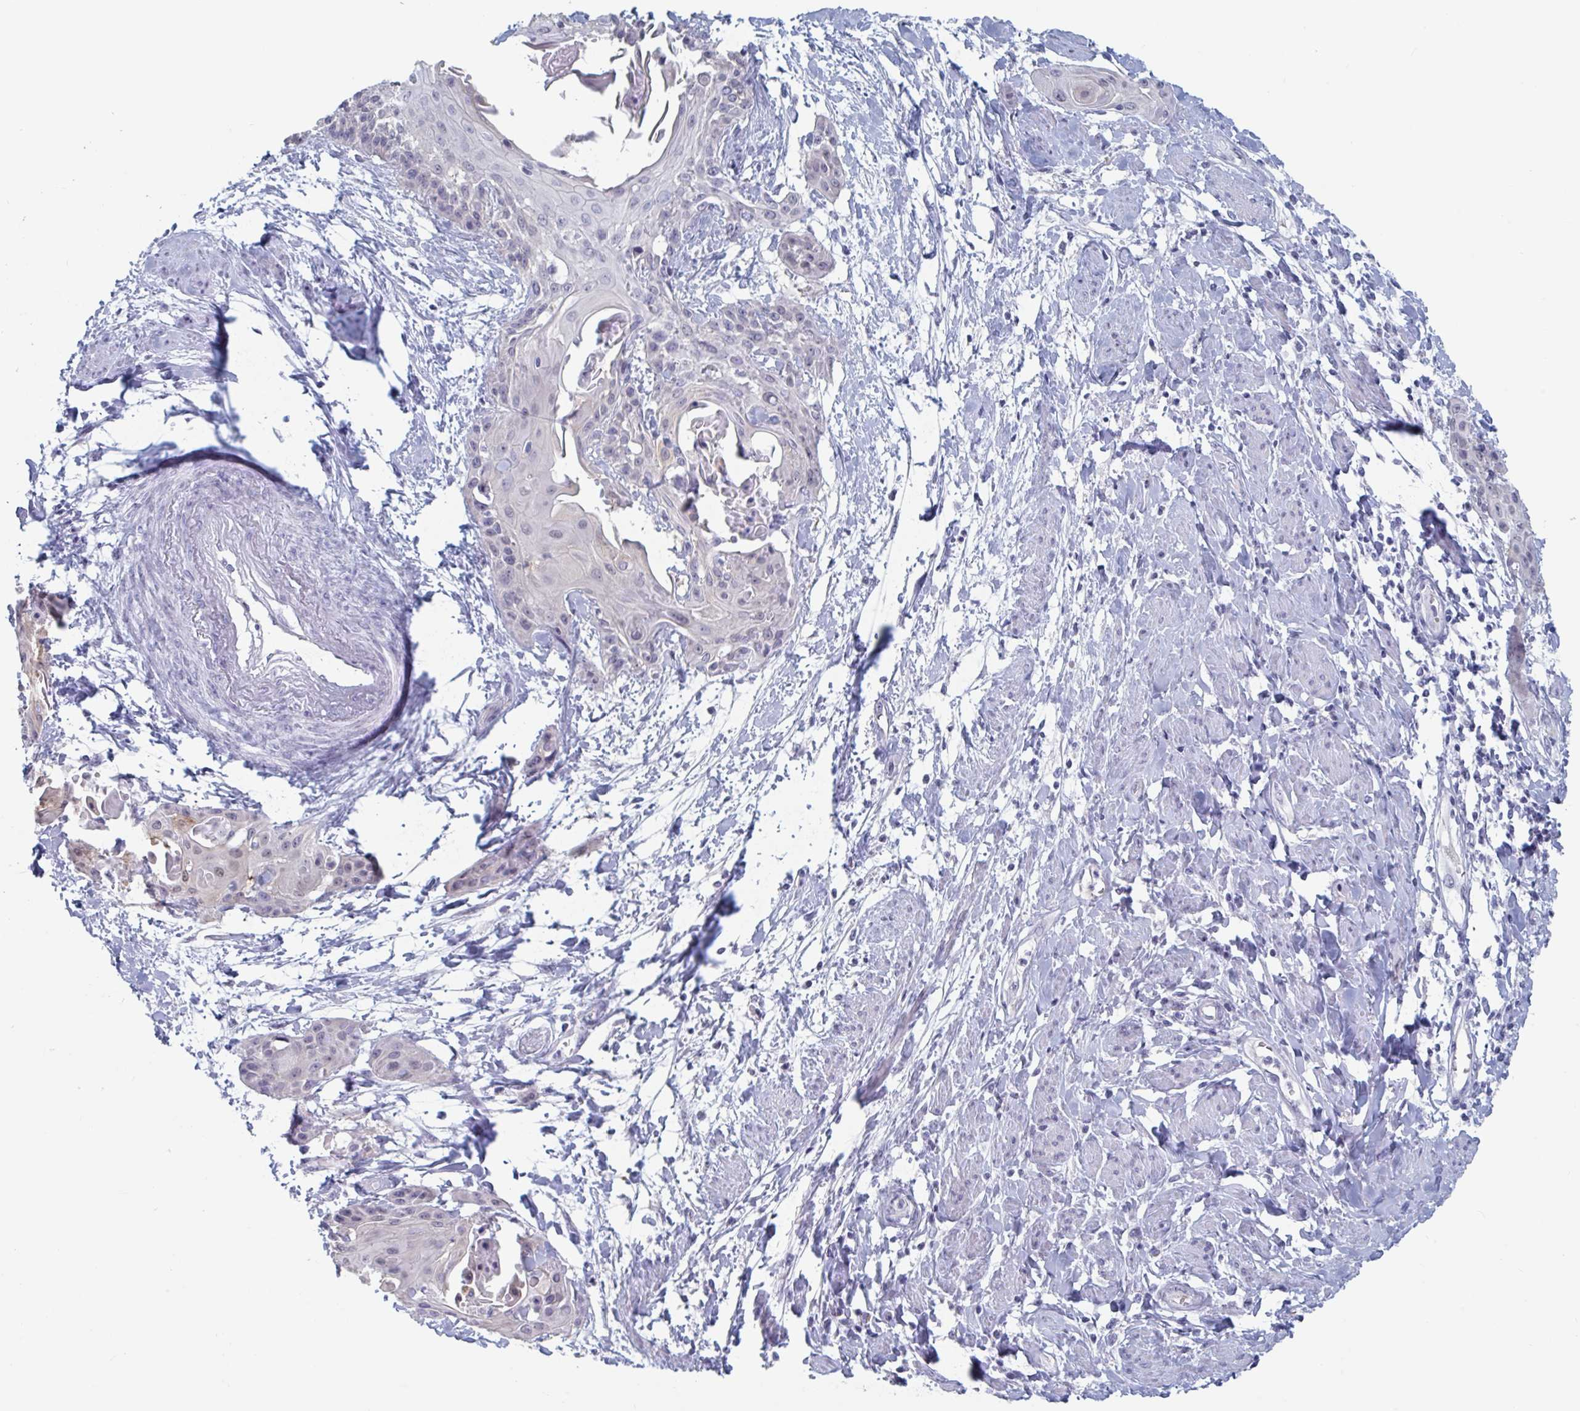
{"staining": {"intensity": "negative", "quantity": "none", "location": "none"}, "tissue": "cervical cancer", "cell_type": "Tumor cells", "image_type": "cancer", "snomed": [{"axis": "morphology", "description": "Squamous cell carcinoma, NOS"}, {"axis": "topography", "description": "Cervix"}], "caption": "High power microscopy histopathology image of an IHC micrograph of cervical squamous cell carcinoma, revealing no significant expression in tumor cells.", "gene": "FOXA1", "patient": {"sex": "female", "age": 57}}